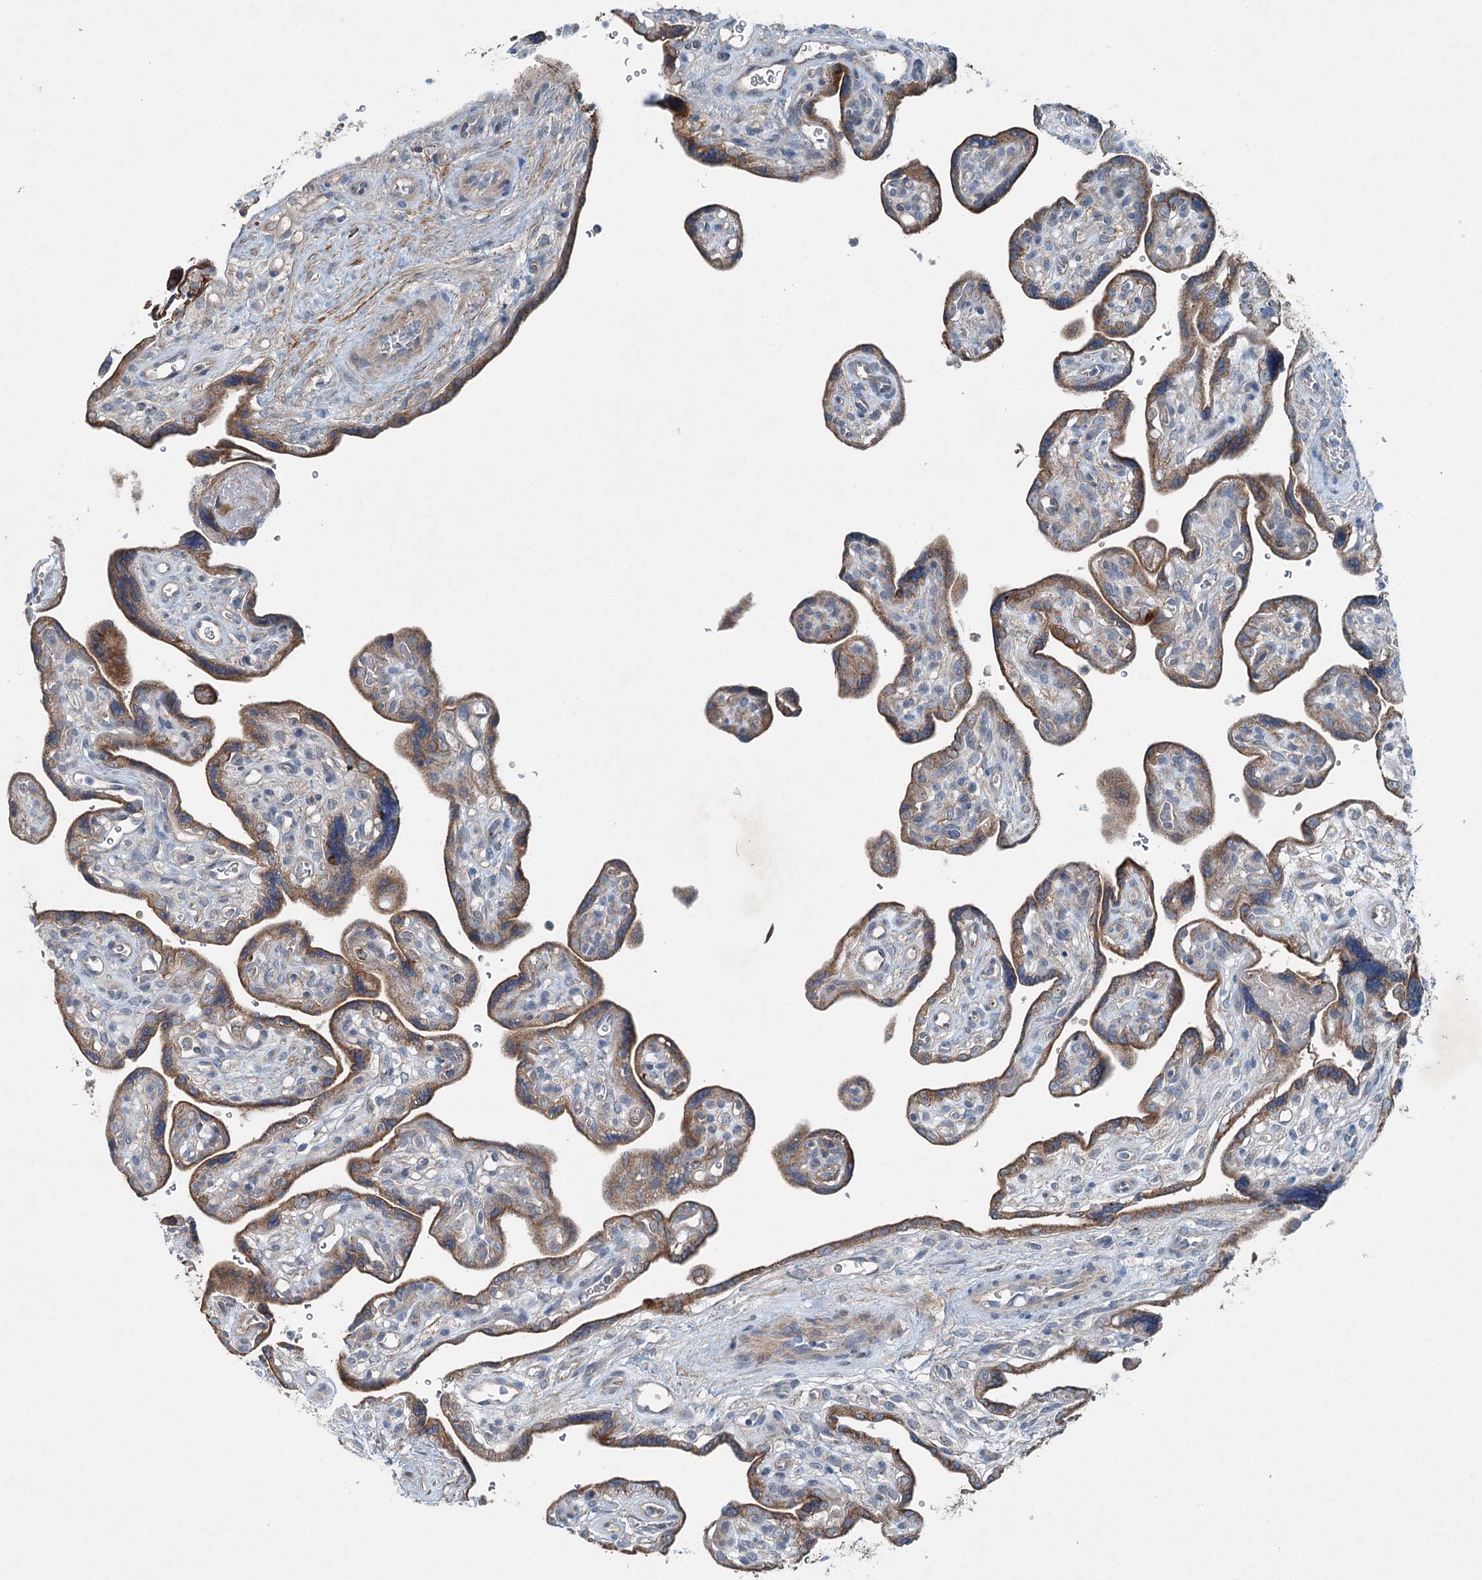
{"staining": {"intensity": "moderate", "quantity": ">75%", "location": "cytoplasmic/membranous"}, "tissue": "placenta", "cell_type": "Trophoblastic cells", "image_type": "normal", "snomed": [{"axis": "morphology", "description": "Normal tissue, NOS"}, {"axis": "topography", "description": "Placenta"}], "caption": "Brown immunohistochemical staining in unremarkable human placenta reveals moderate cytoplasmic/membranous staining in about >75% of trophoblastic cells.", "gene": "CHCHD5", "patient": {"sex": "female", "age": 39}}